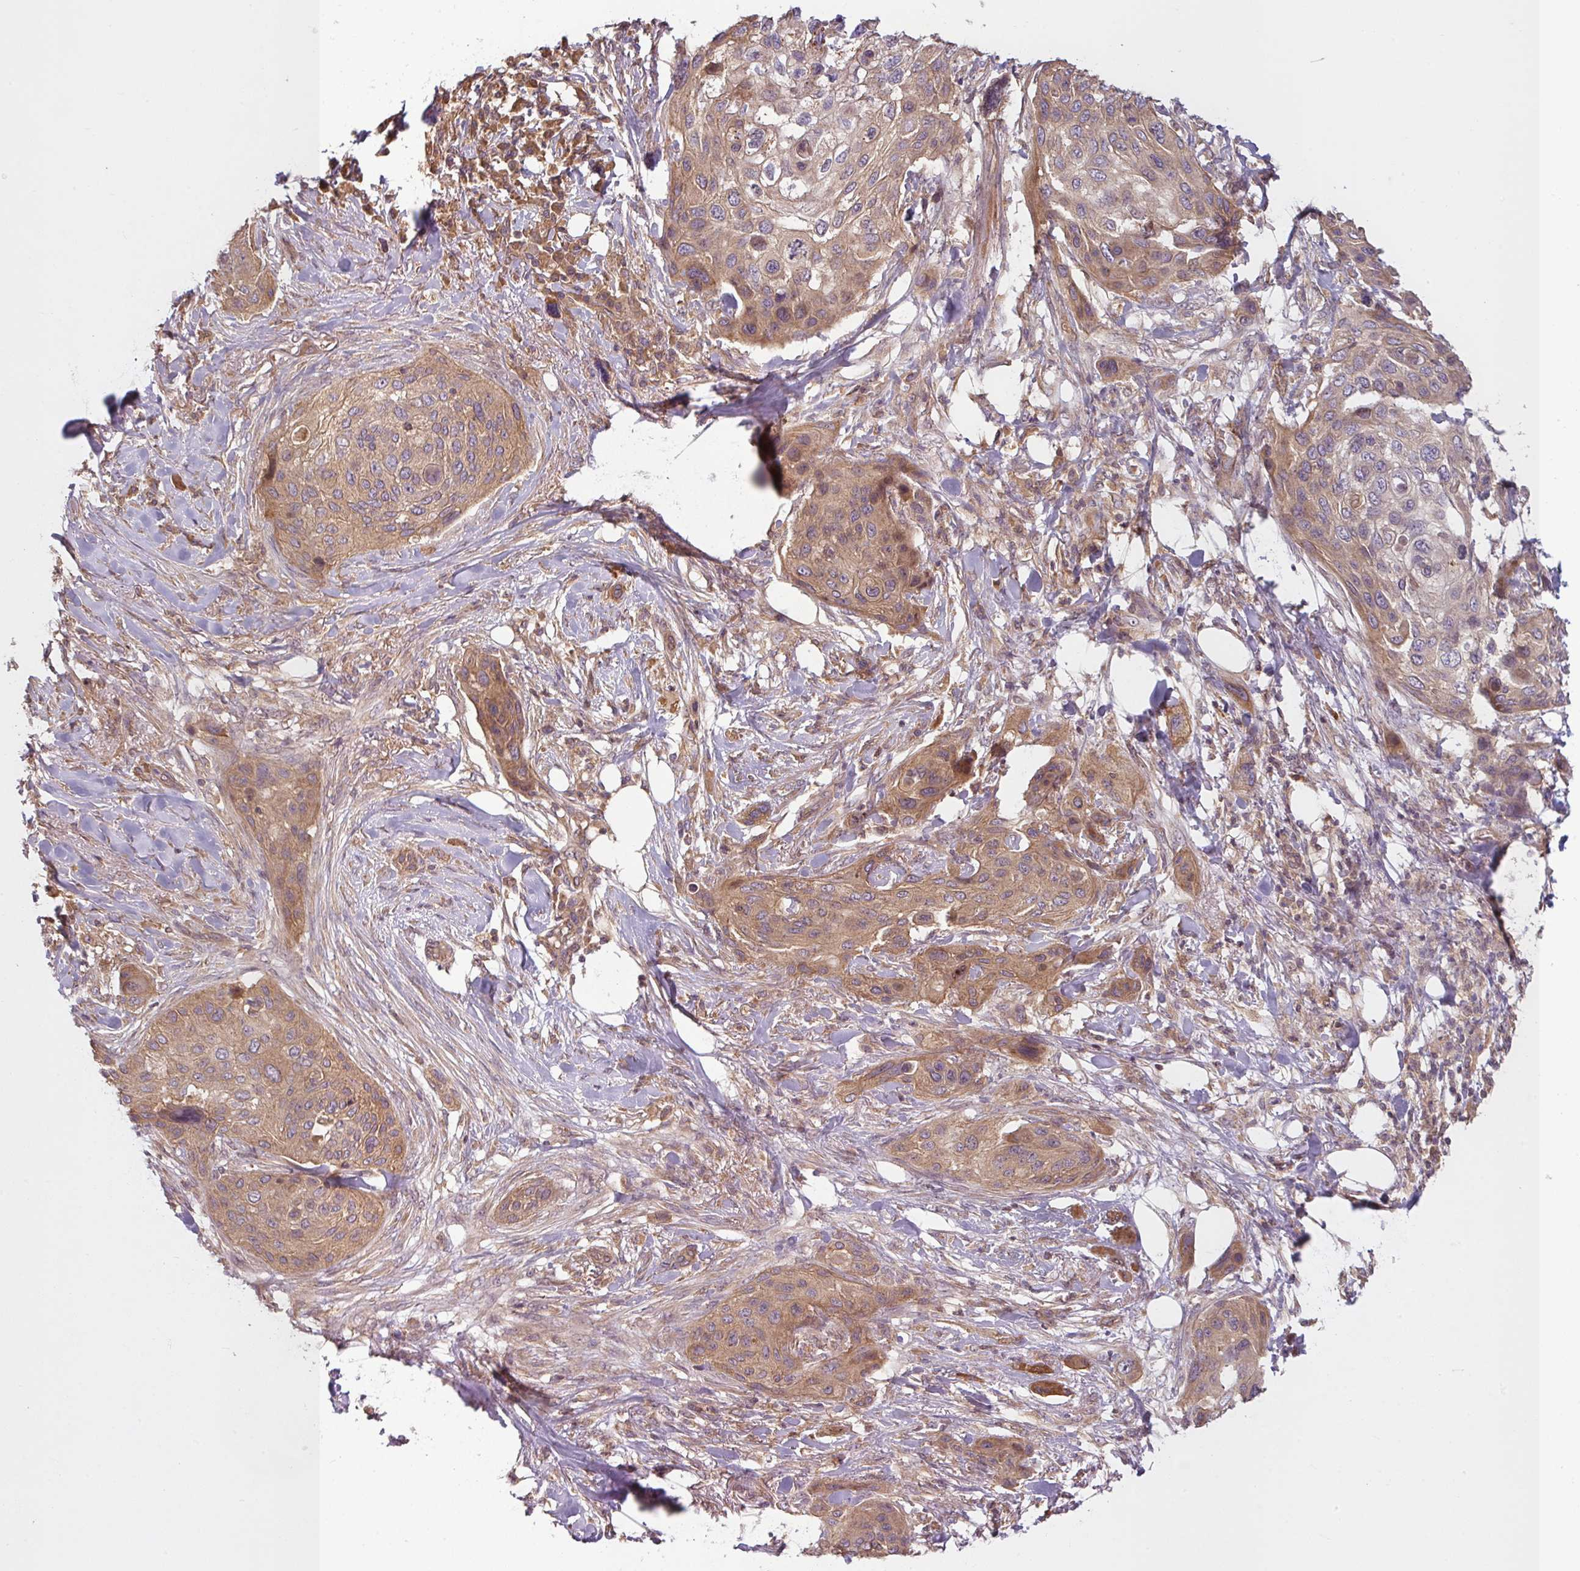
{"staining": {"intensity": "moderate", "quantity": "25%-75%", "location": "cytoplasmic/membranous"}, "tissue": "skin cancer", "cell_type": "Tumor cells", "image_type": "cancer", "snomed": [{"axis": "morphology", "description": "Squamous cell carcinoma, NOS"}, {"axis": "topography", "description": "Skin"}], "caption": "Immunohistochemistry (IHC) micrograph of squamous cell carcinoma (skin) stained for a protein (brown), which reveals medium levels of moderate cytoplasmic/membranous staining in approximately 25%-75% of tumor cells.", "gene": "RNF31", "patient": {"sex": "female", "age": 87}}